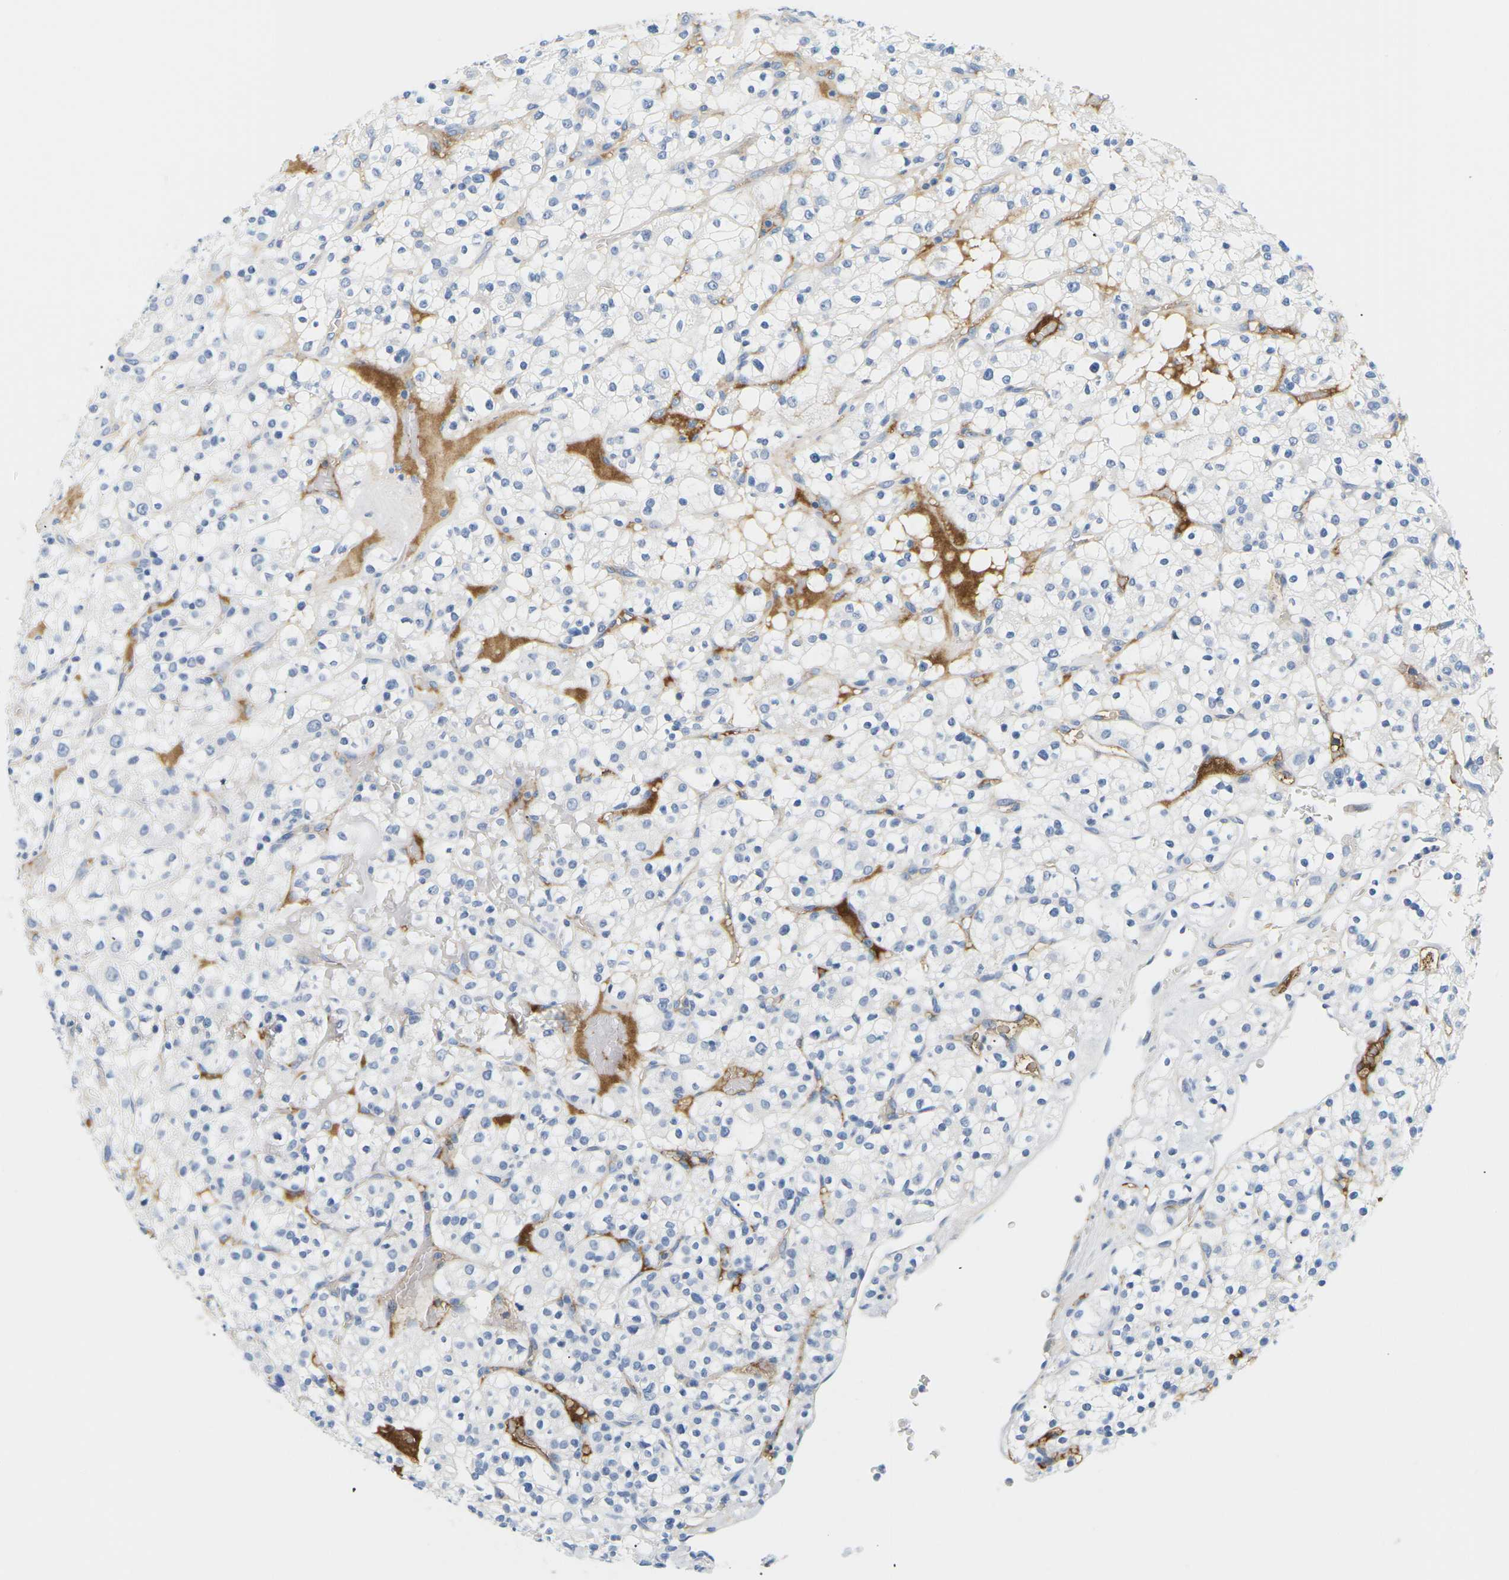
{"staining": {"intensity": "negative", "quantity": "none", "location": "none"}, "tissue": "renal cancer", "cell_type": "Tumor cells", "image_type": "cancer", "snomed": [{"axis": "morphology", "description": "Normal tissue, NOS"}, {"axis": "morphology", "description": "Adenocarcinoma, NOS"}, {"axis": "topography", "description": "Kidney"}], "caption": "Micrograph shows no protein positivity in tumor cells of adenocarcinoma (renal) tissue. (Brightfield microscopy of DAB IHC at high magnification).", "gene": "APOB", "patient": {"sex": "female", "age": 72}}